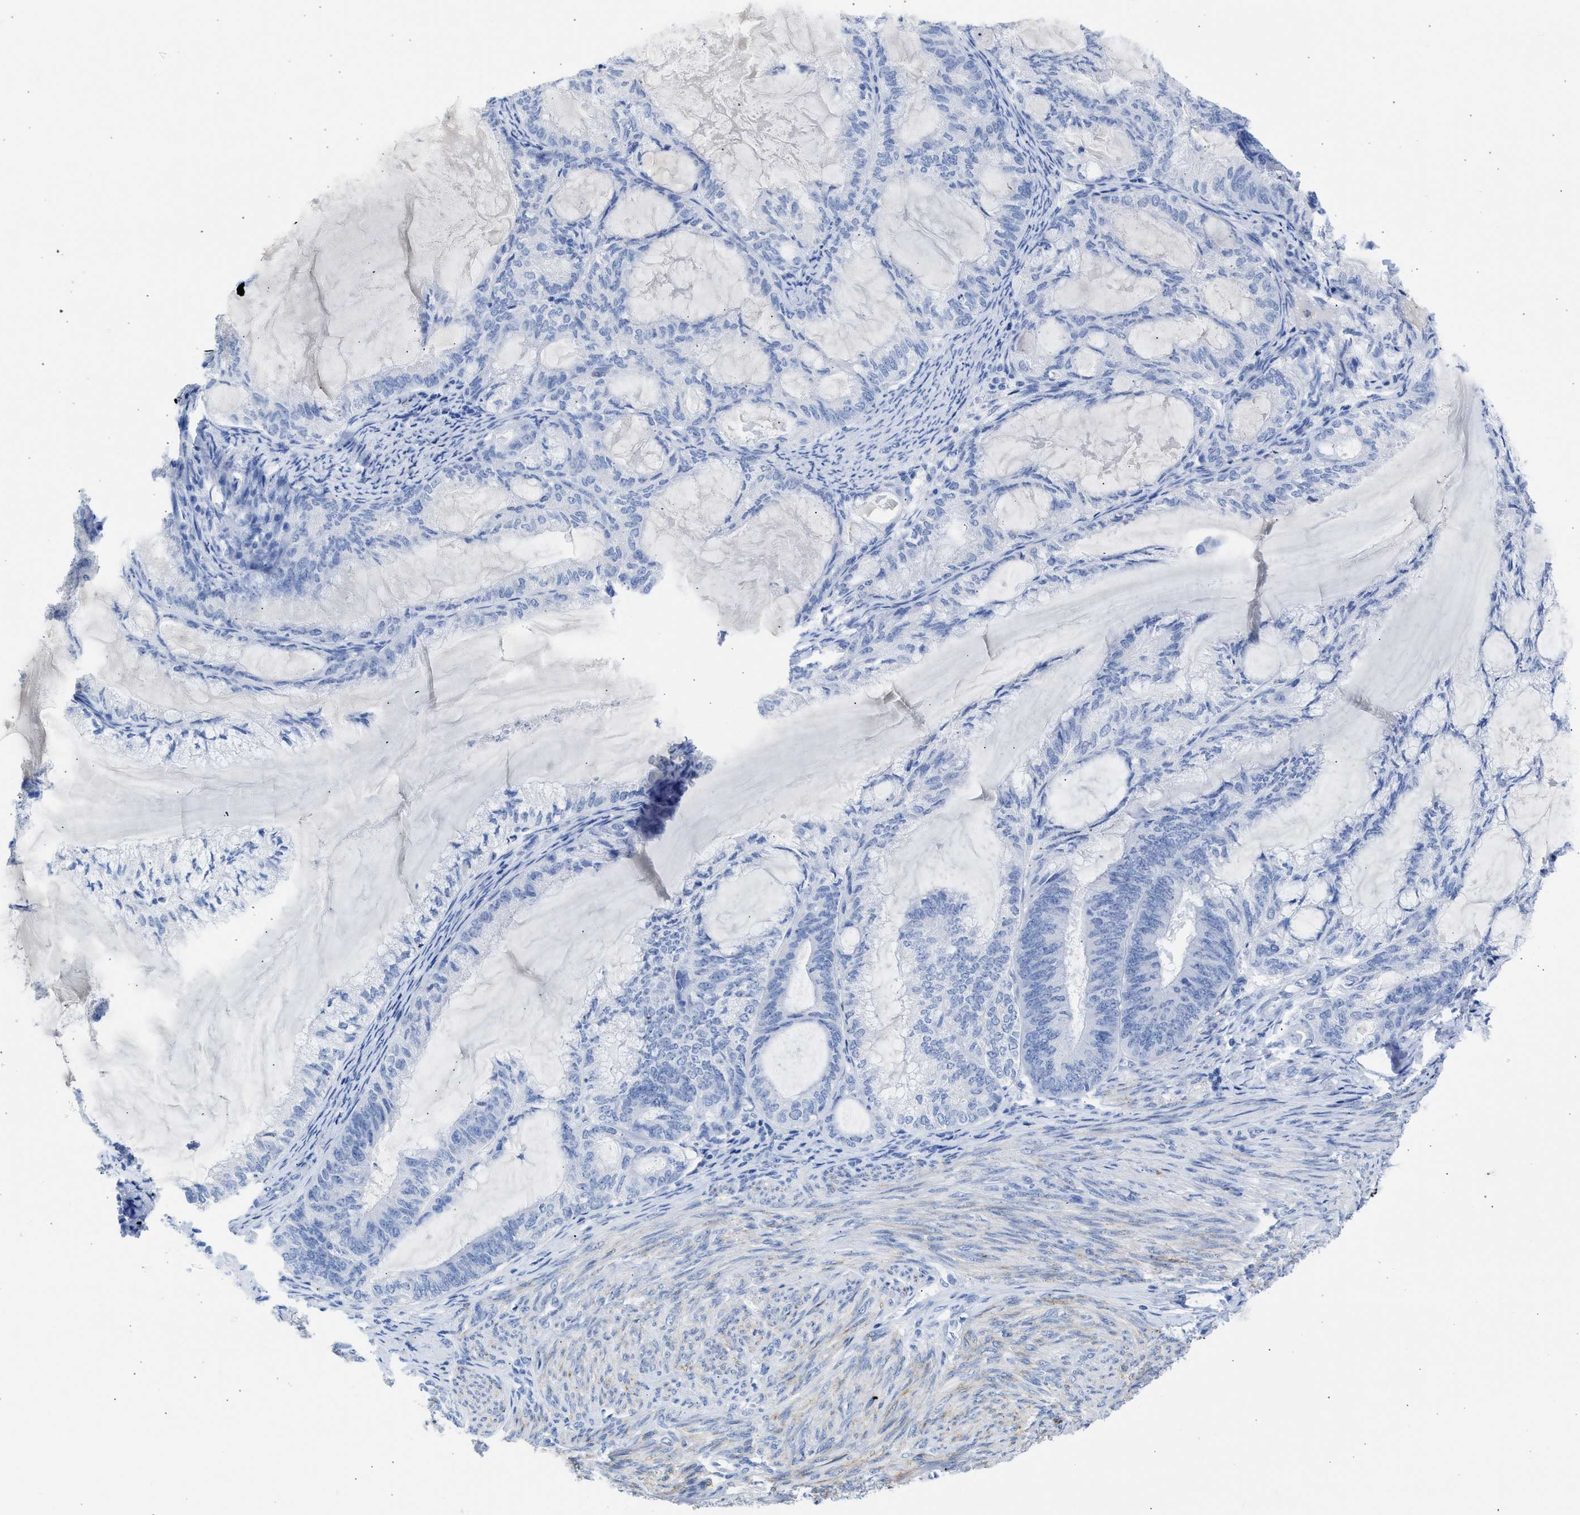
{"staining": {"intensity": "negative", "quantity": "none", "location": "none"}, "tissue": "endometrial cancer", "cell_type": "Tumor cells", "image_type": "cancer", "snomed": [{"axis": "morphology", "description": "Adenocarcinoma, NOS"}, {"axis": "topography", "description": "Endometrium"}], "caption": "This image is of endometrial cancer (adenocarcinoma) stained with immunohistochemistry (IHC) to label a protein in brown with the nuclei are counter-stained blue. There is no expression in tumor cells.", "gene": "NCAM1", "patient": {"sex": "female", "age": 86}}